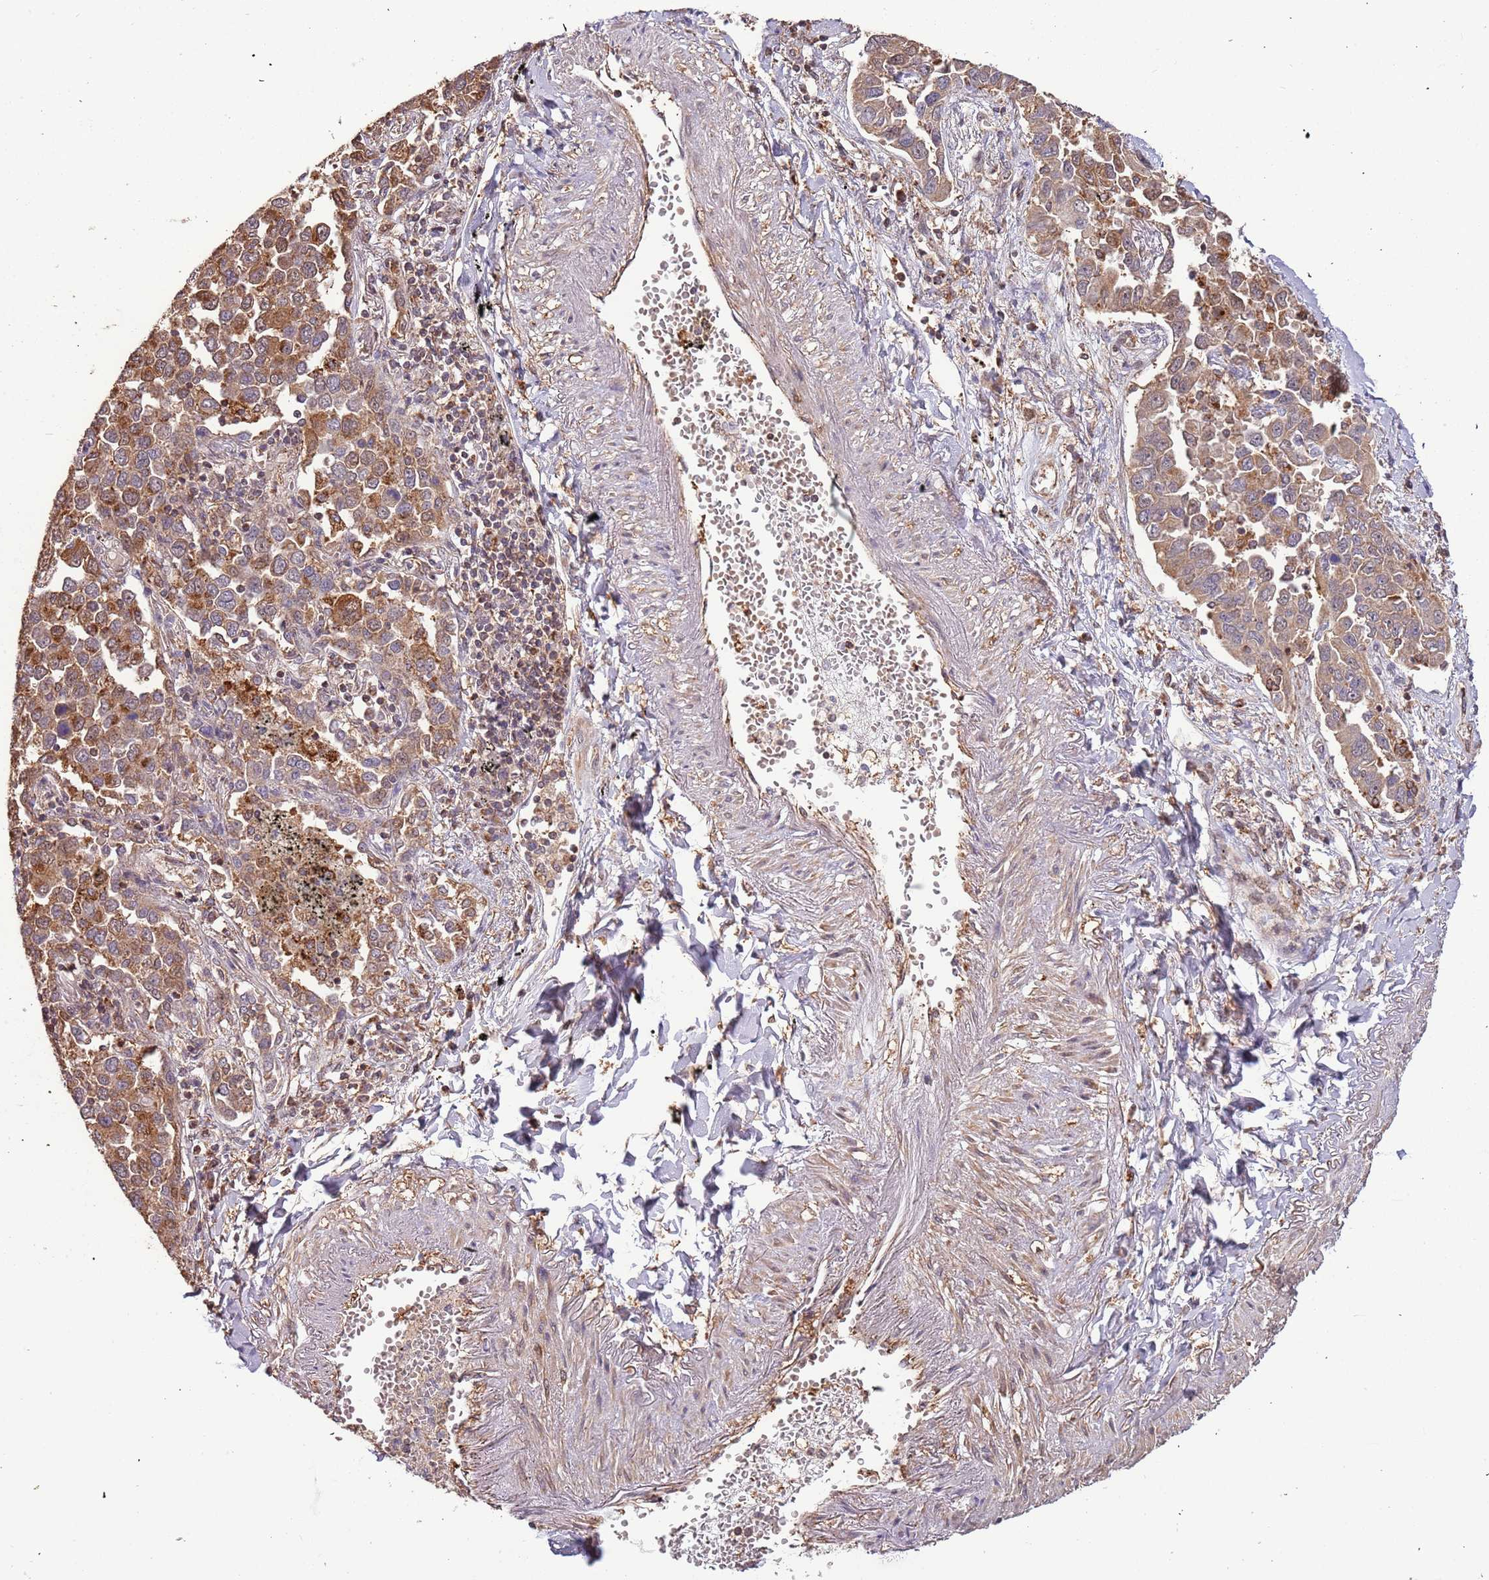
{"staining": {"intensity": "moderate", "quantity": ">75%", "location": "cytoplasmic/membranous,nuclear"}, "tissue": "lung cancer", "cell_type": "Tumor cells", "image_type": "cancer", "snomed": [{"axis": "morphology", "description": "Adenocarcinoma, NOS"}, {"axis": "topography", "description": "Lung"}], "caption": "A photomicrograph of human lung cancer (adenocarcinoma) stained for a protein shows moderate cytoplasmic/membranous and nuclear brown staining in tumor cells.", "gene": "IL17RD", "patient": {"sex": "male", "age": 67}}